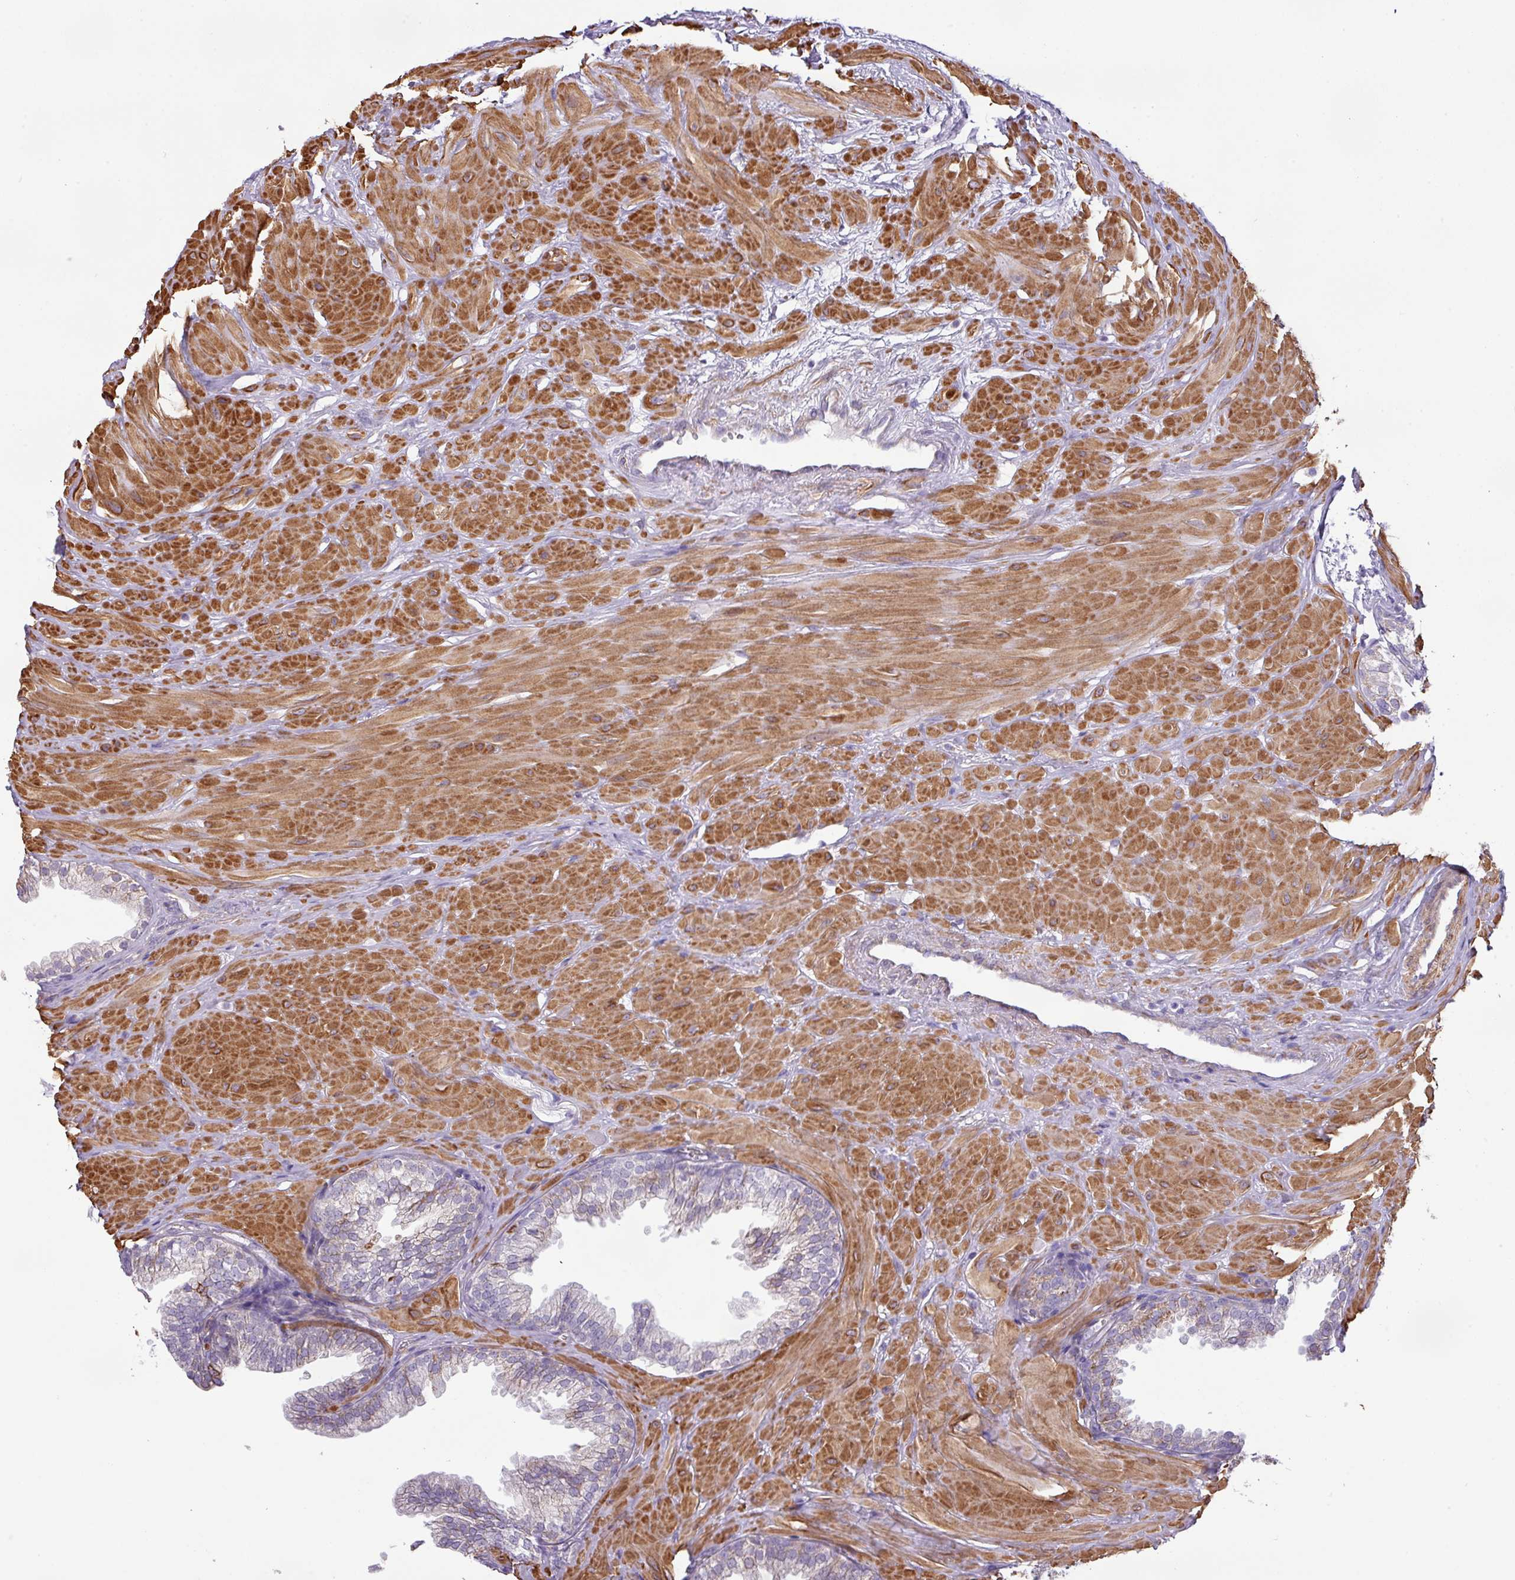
{"staining": {"intensity": "weak", "quantity": "<25%", "location": "cytoplasmic/membranous"}, "tissue": "prostate", "cell_type": "Glandular cells", "image_type": "normal", "snomed": [{"axis": "morphology", "description": "Normal tissue, NOS"}, {"axis": "topography", "description": "Prostate"}, {"axis": "topography", "description": "Peripheral nerve tissue"}], "caption": "Unremarkable prostate was stained to show a protein in brown. There is no significant expression in glandular cells. (Stains: DAB (3,3'-diaminobenzidine) IHC with hematoxylin counter stain, Microscopy: brightfield microscopy at high magnification).", "gene": "LRRC41", "patient": {"sex": "male", "age": 55}}